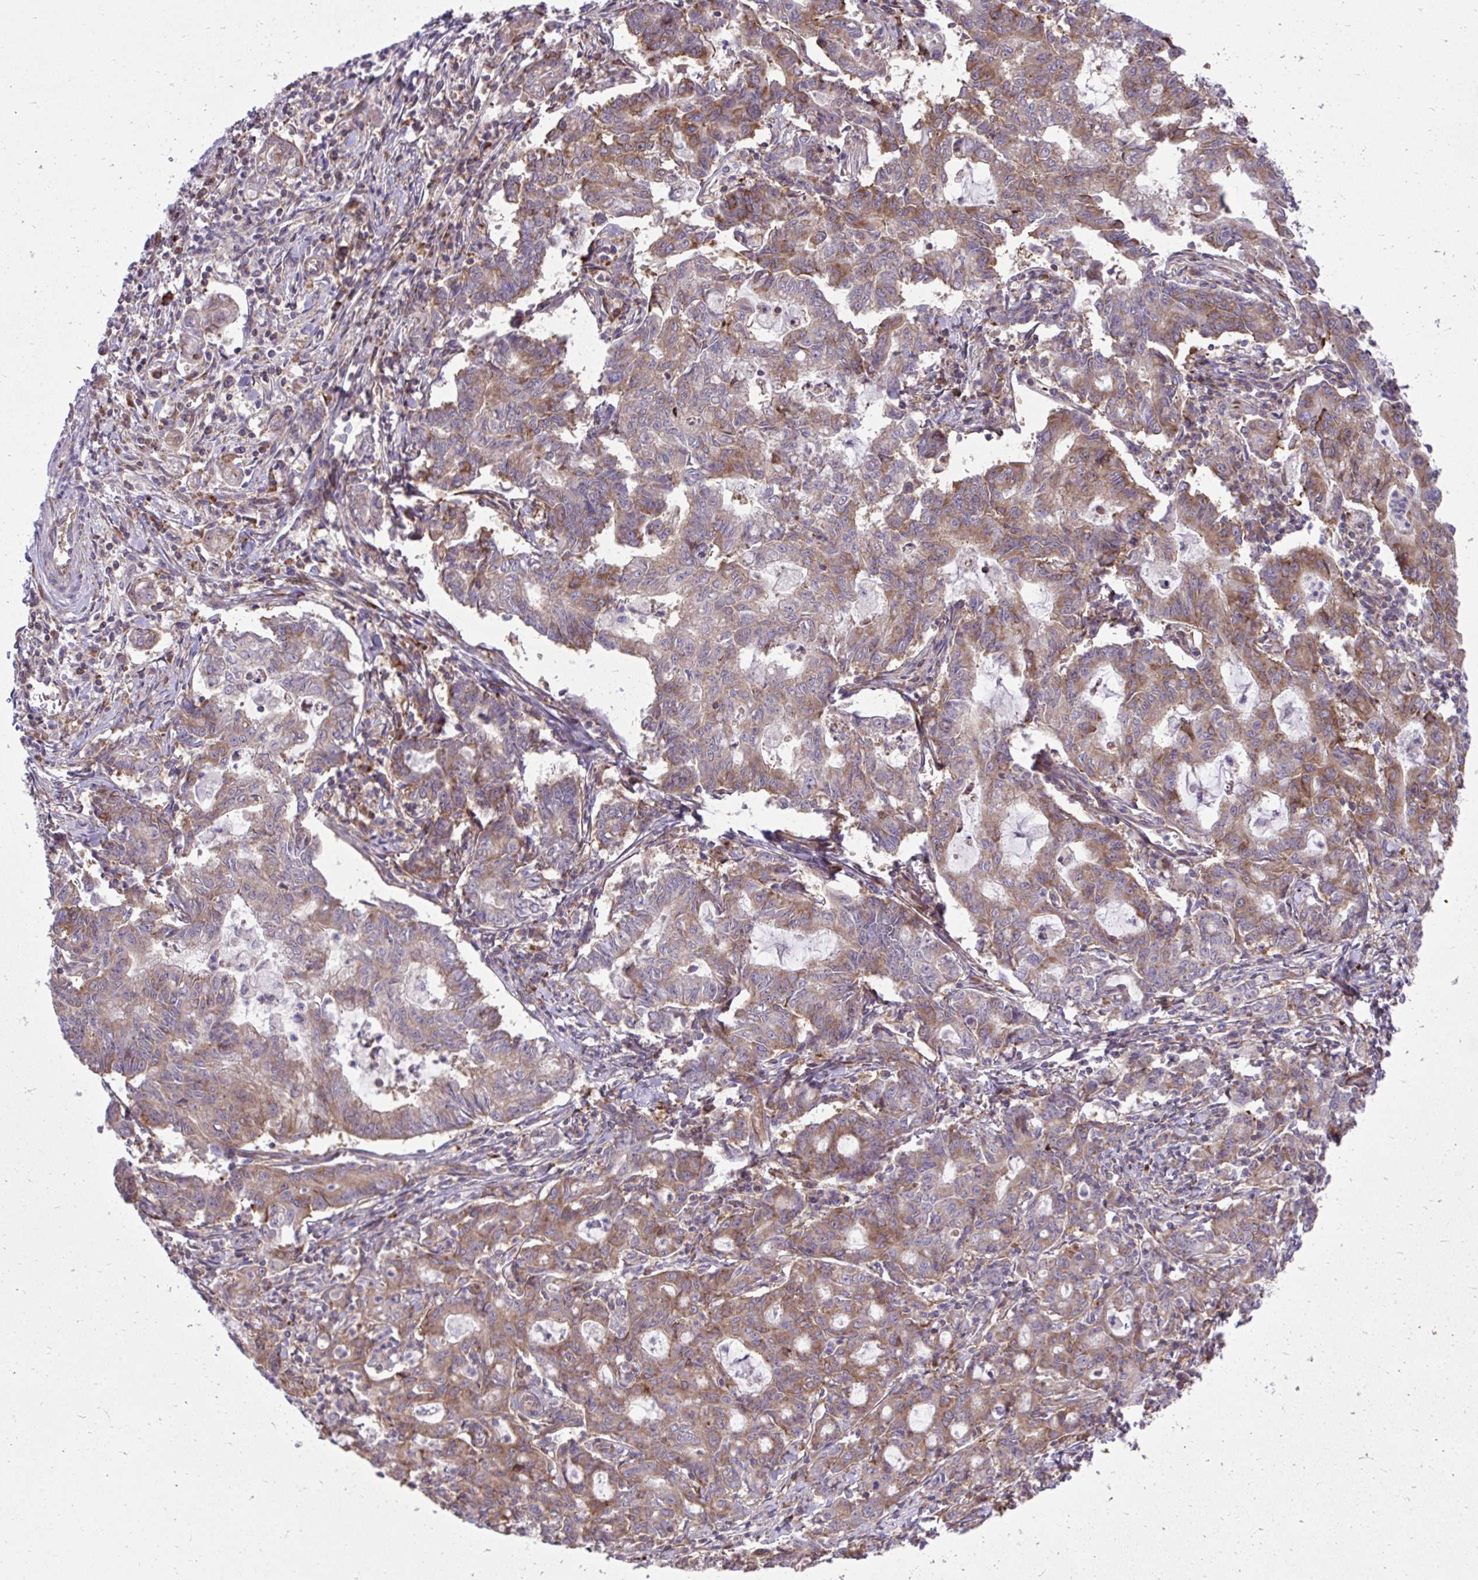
{"staining": {"intensity": "moderate", "quantity": ">75%", "location": "cytoplasmic/membranous"}, "tissue": "stomach cancer", "cell_type": "Tumor cells", "image_type": "cancer", "snomed": [{"axis": "morphology", "description": "Adenocarcinoma, NOS"}, {"axis": "topography", "description": "Stomach, upper"}], "caption": "IHC histopathology image of neoplastic tissue: human stomach cancer (adenocarcinoma) stained using immunohistochemistry demonstrates medium levels of moderate protein expression localized specifically in the cytoplasmic/membranous of tumor cells, appearing as a cytoplasmic/membranous brown color.", "gene": "NMNAT3", "patient": {"sex": "female", "age": 79}}